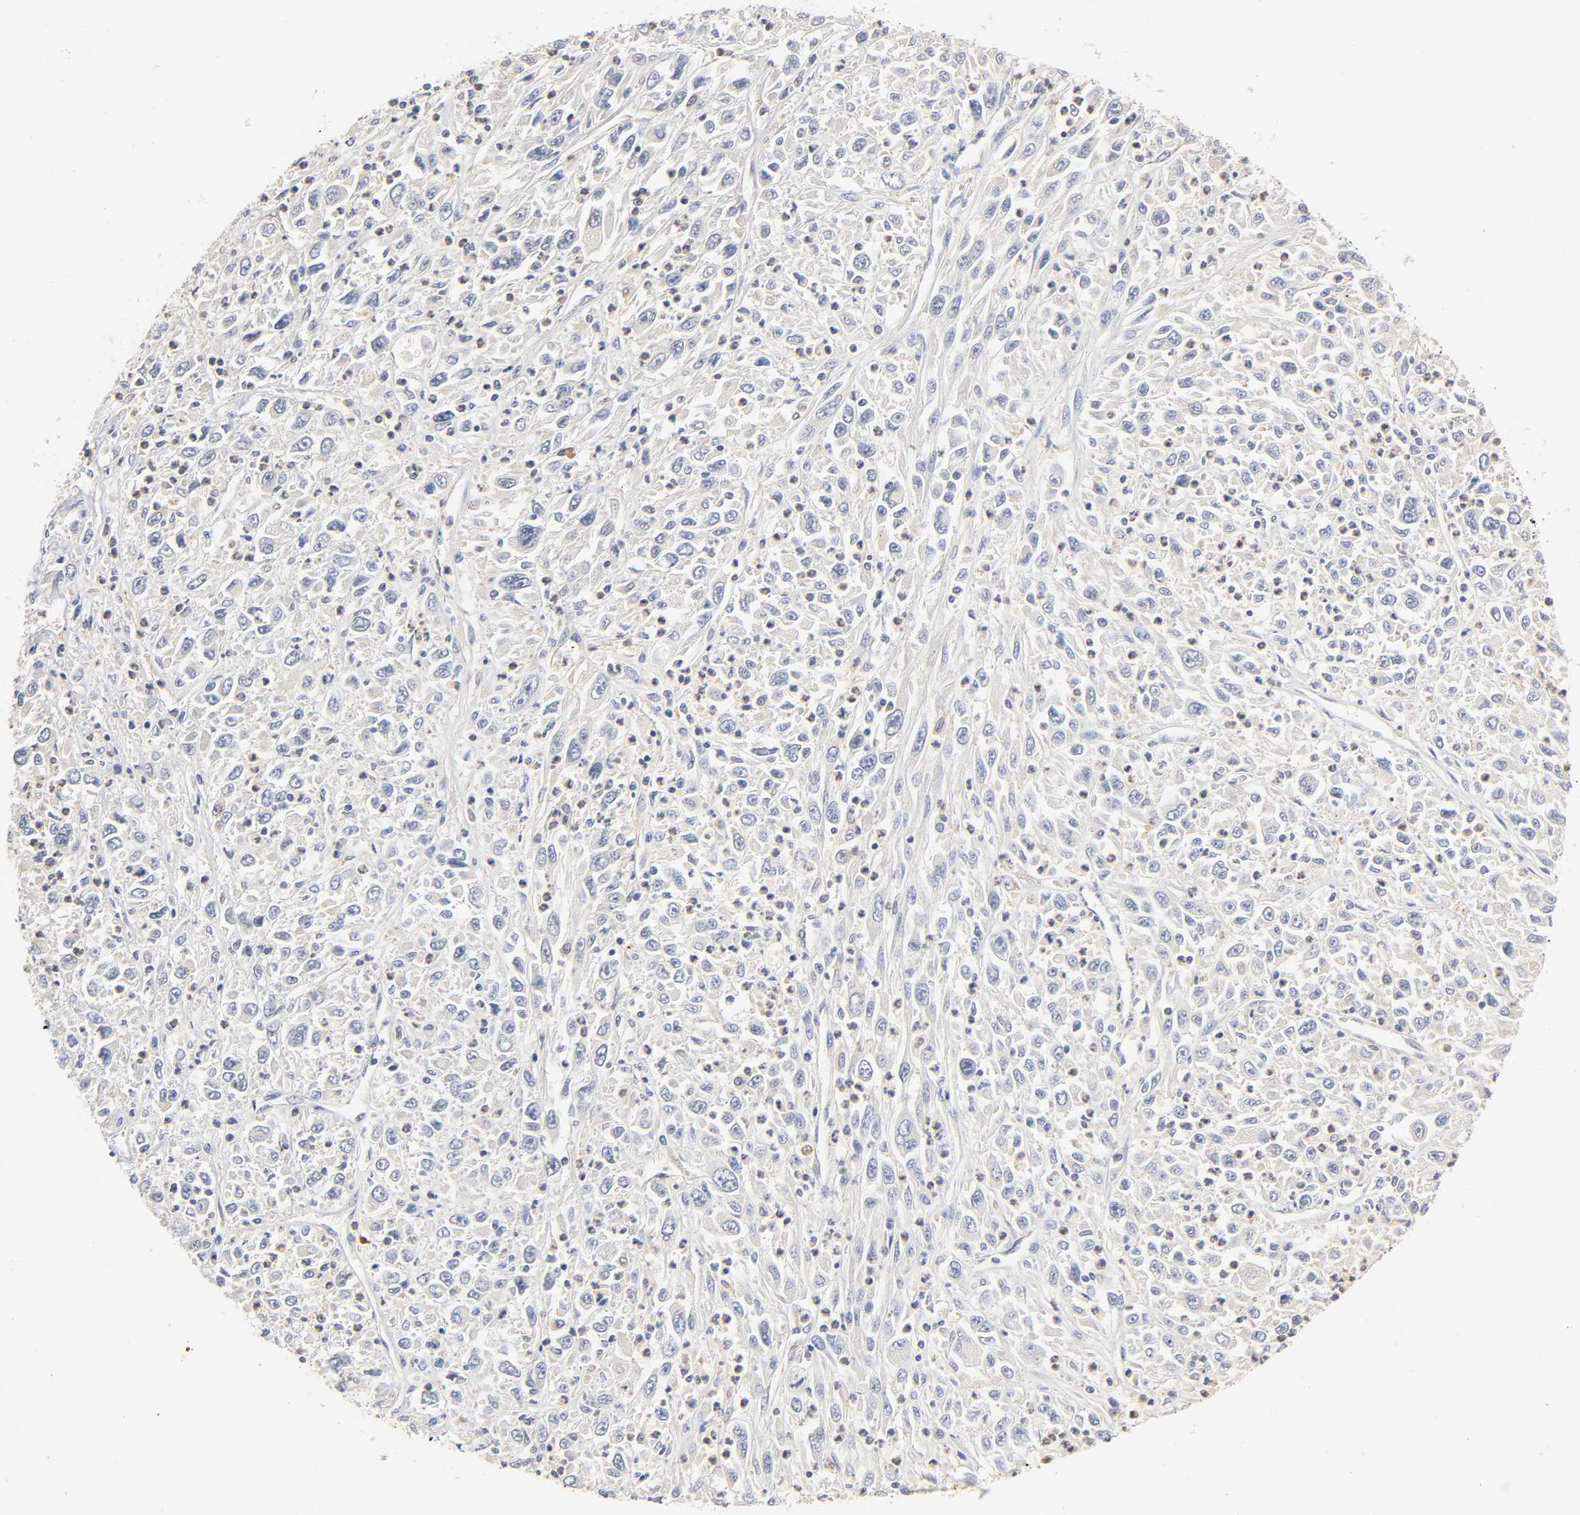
{"staining": {"intensity": "negative", "quantity": "none", "location": "none"}, "tissue": "melanoma", "cell_type": "Tumor cells", "image_type": "cancer", "snomed": [{"axis": "morphology", "description": "Malignant melanoma, Metastatic site"}, {"axis": "topography", "description": "Skin"}], "caption": "The micrograph shows no significant staining in tumor cells of malignant melanoma (metastatic site).", "gene": "RHOA", "patient": {"sex": "female", "age": 56}}